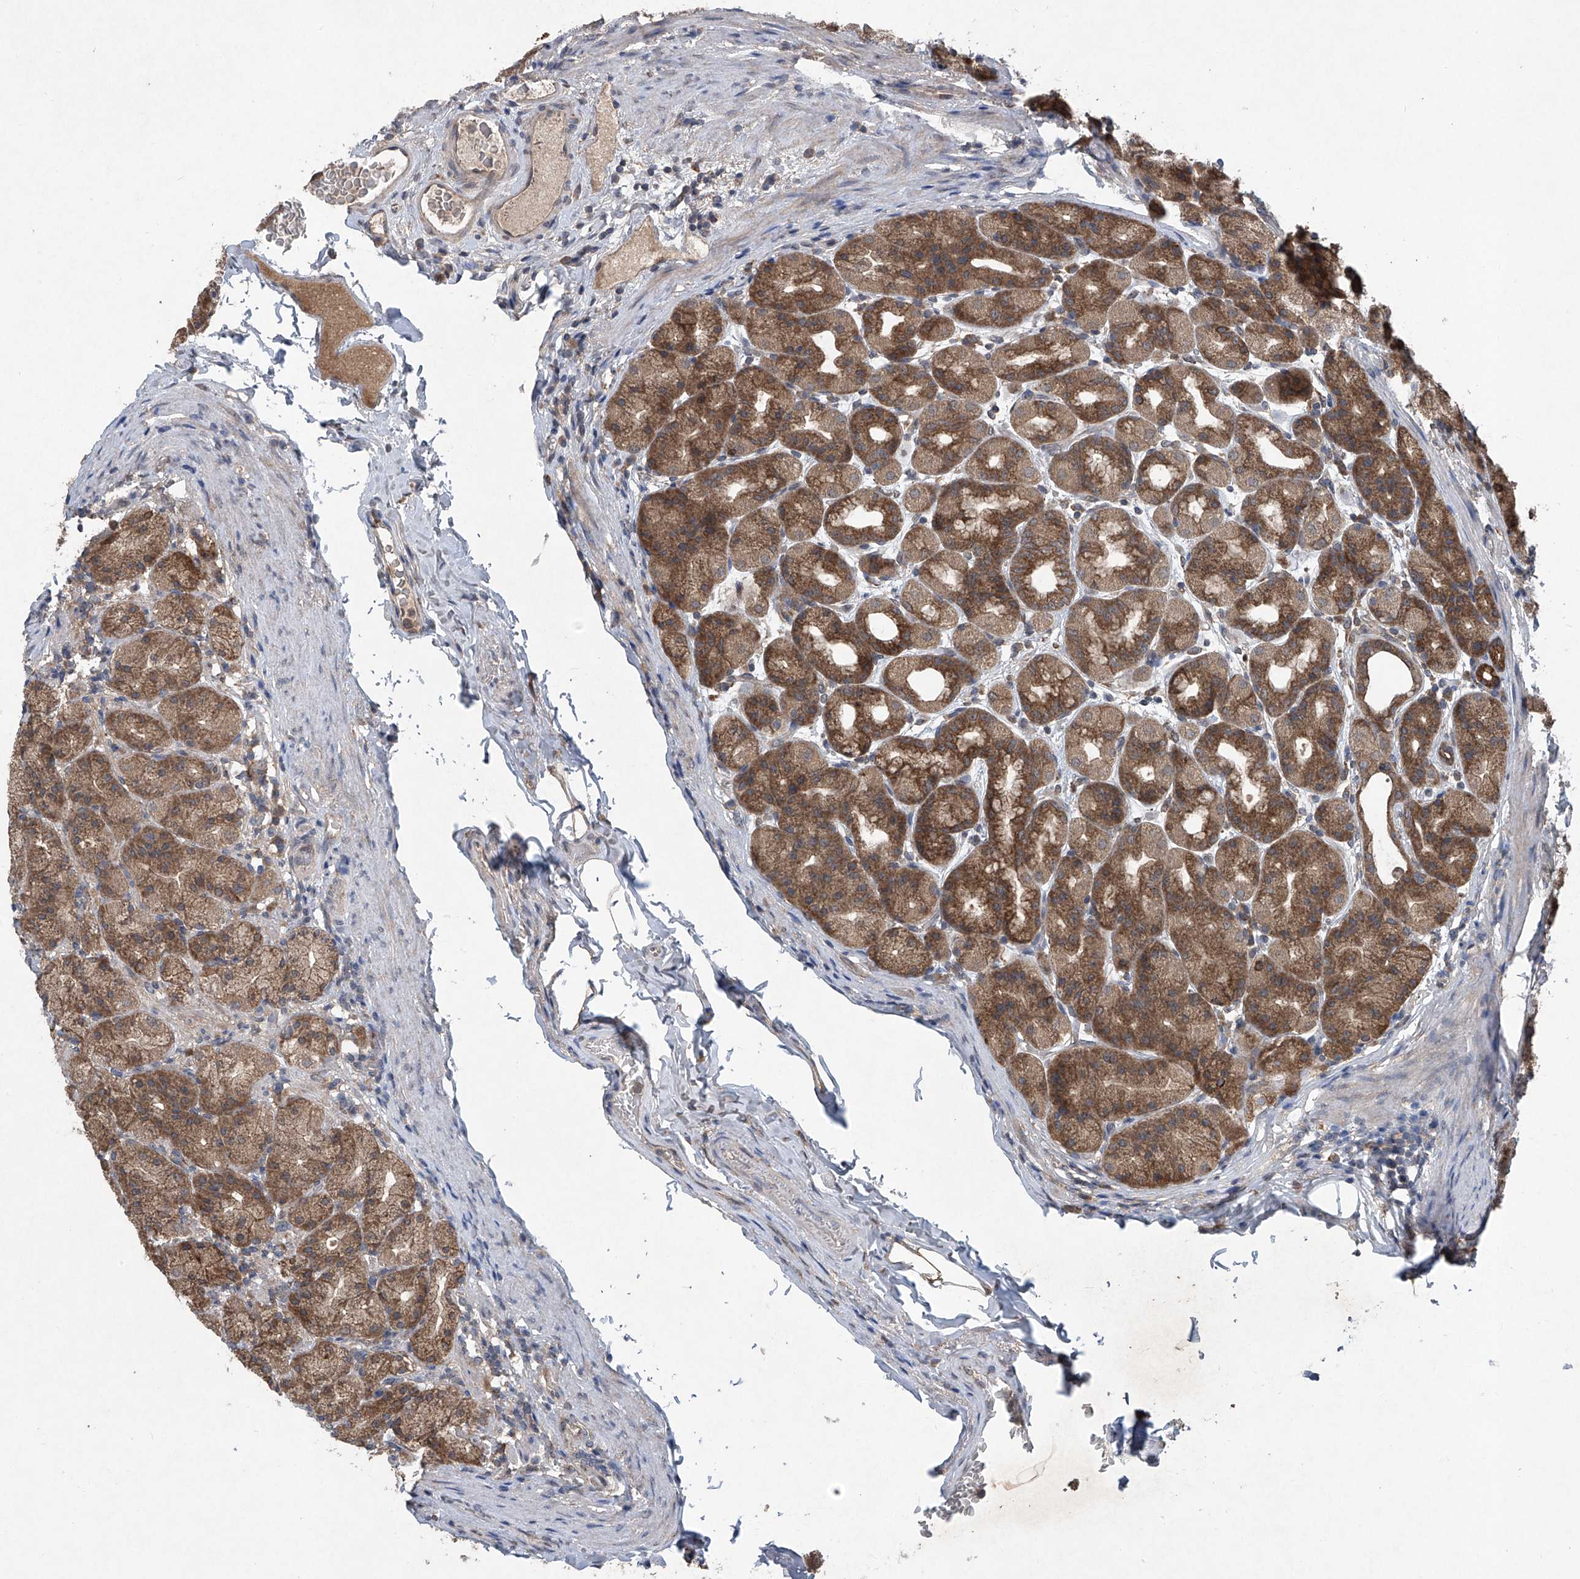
{"staining": {"intensity": "strong", "quantity": ">75%", "location": "cytoplasmic/membranous"}, "tissue": "stomach", "cell_type": "Glandular cells", "image_type": "normal", "snomed": [{"axis": "morphology", "description": "Normal tissue, NOS"}, {"axis": "topography", "description": "Stomach, upper"}], "caption": "Immunohistochemistry (IHC) image of unremarkable stomach stained for a protein (brown), which shows high levels of strong cytoplasmic/membranous staining in approximately >75% of glandular cells.", "gene": "SUMF2", "patient": {"sex": "male", "age": 68}}